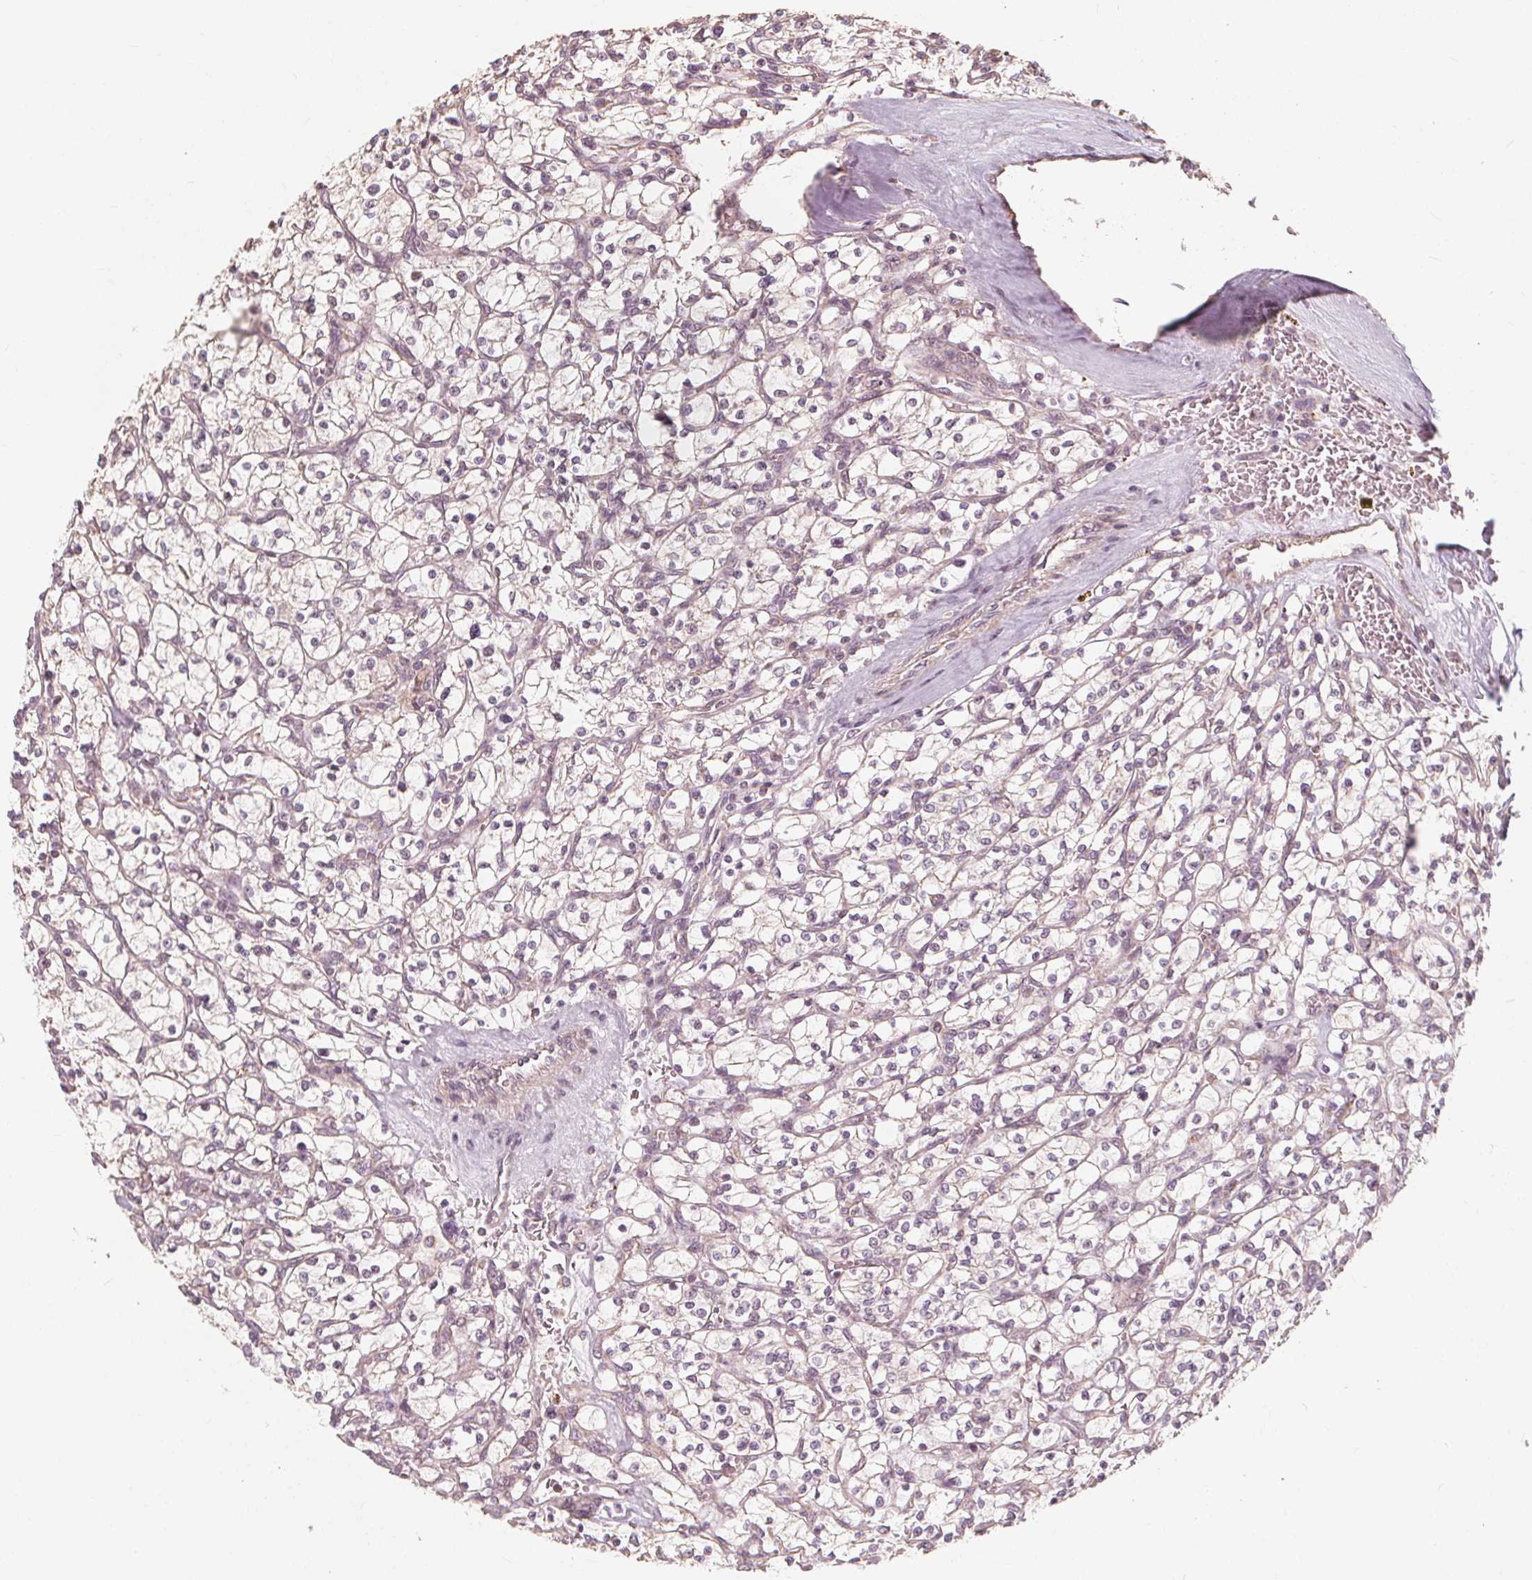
{"staining": {"intensity": "negative", "quantity": "none", "location": "none"}, "tissue": "renal cancer", "cell_type": "Tumor cells", "image_type": "cancer", "snomed": [{"axis": "morphology", "description": "Adenocarcinoma, NOS"}, {"axis": "topography", "description": "Kidney"}], "caption": "Immunohistochemistry (IHC) of renal adenocarcinoma shows no staining in tumor cells. The staining is performed using DAB (3,3'-diaminobenzidine) brown chromogen with nuclei counter-stained in using hematoxylin.", "gene": "PEX26", "patient": {"sex": "female", "age": 64}}